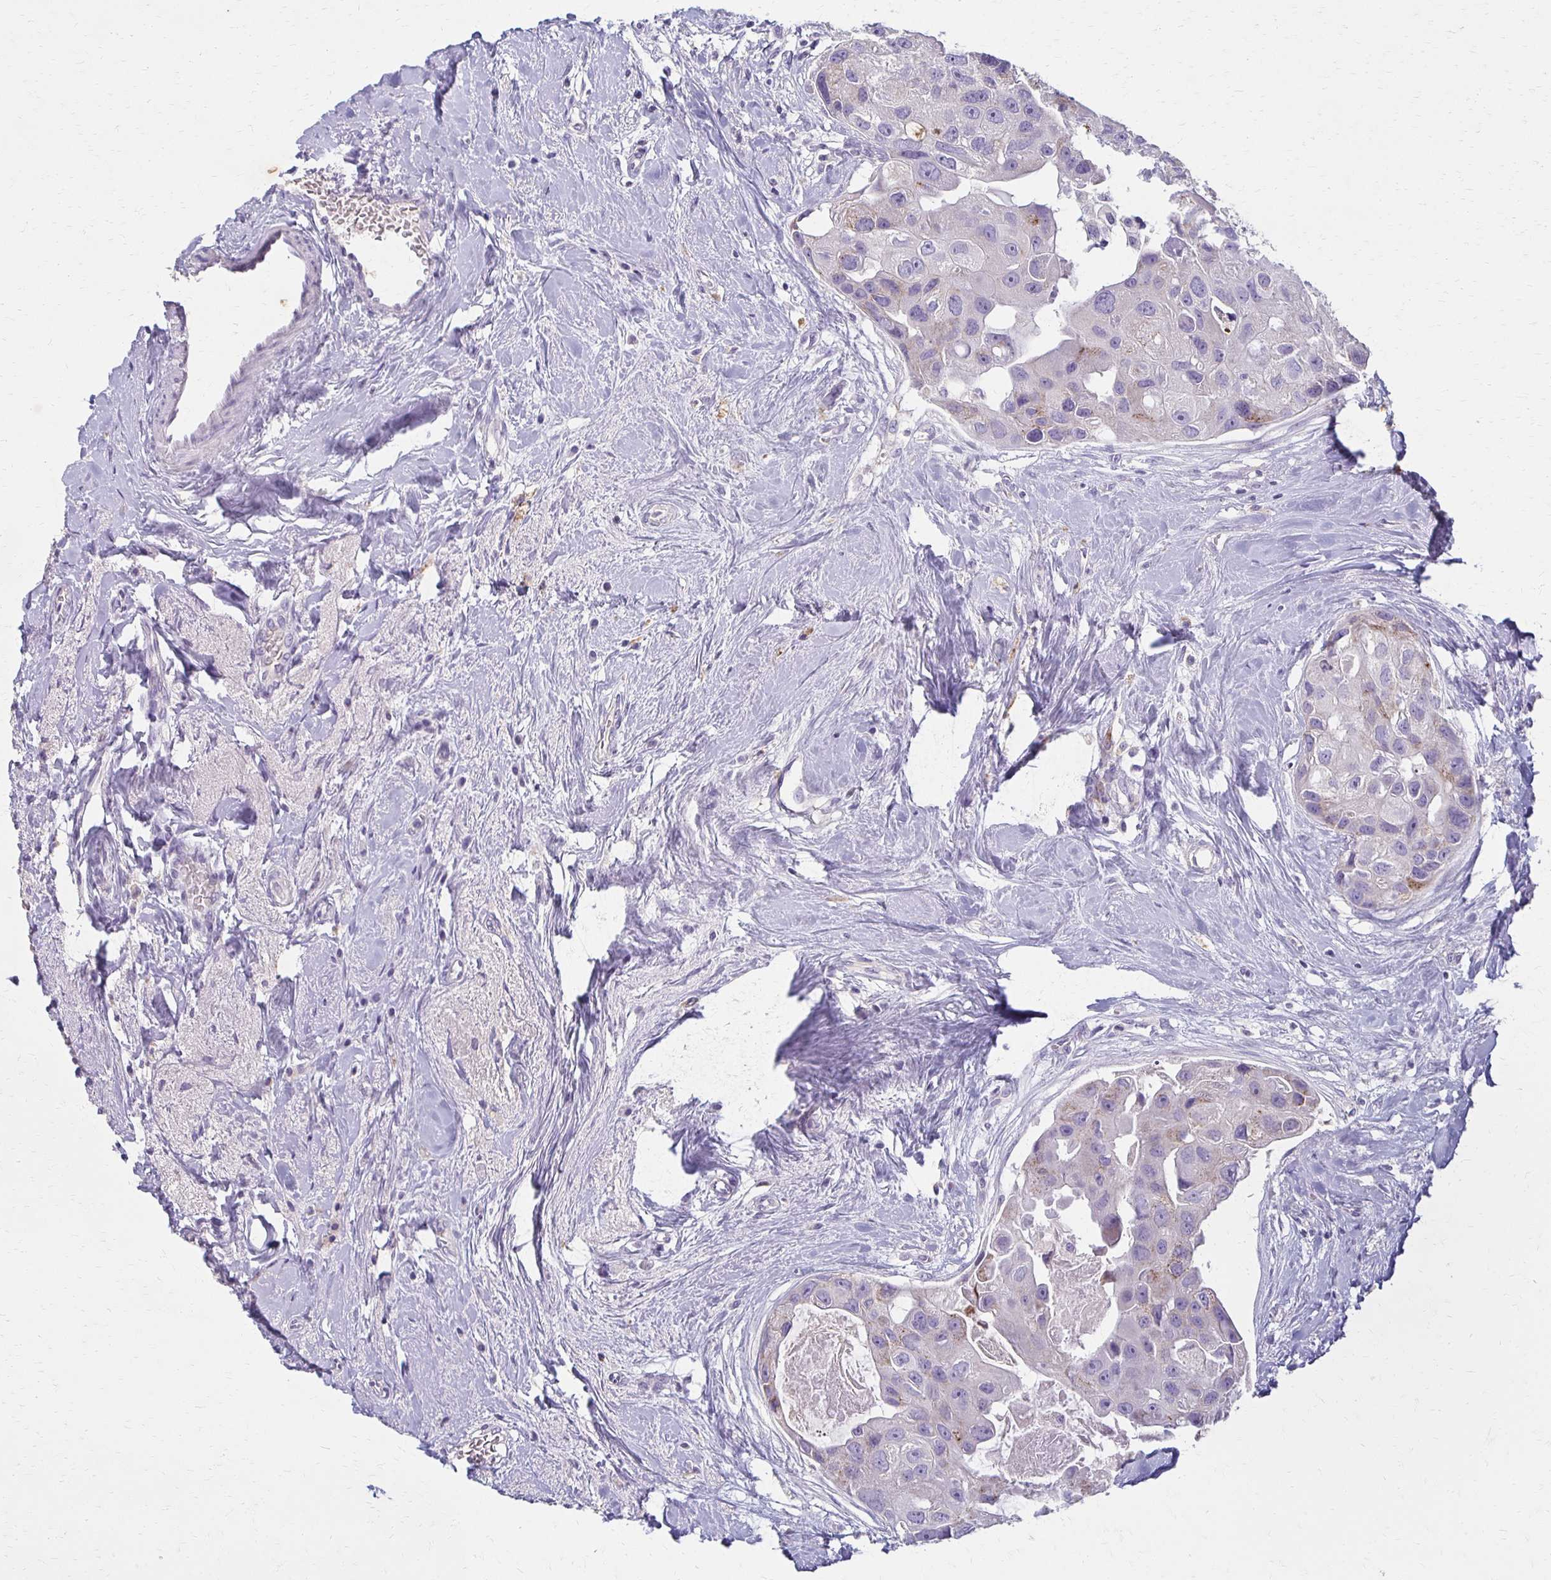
{"staining": {"intensity": "moderate", "quantity": "<25%", "location": "cytoplasmic/membranous"}, "tissue": "breast cancer", "cell_type": "Tumor cells", "image_type": "cancer", "snomed": [{"axis": "morphology", "description": "Duct carcinoma"}, {"axis": "topography", "description": "Breast"}], "caption": "About <25% of tumor cells in human breast intraductal carcinoma exhibit moderate cytoplasmic/membranous protein positivity as visualized by brown immunohistochemical staining.", "gene": "BBS12", "patient": {"sex": "female", "age": 43}}